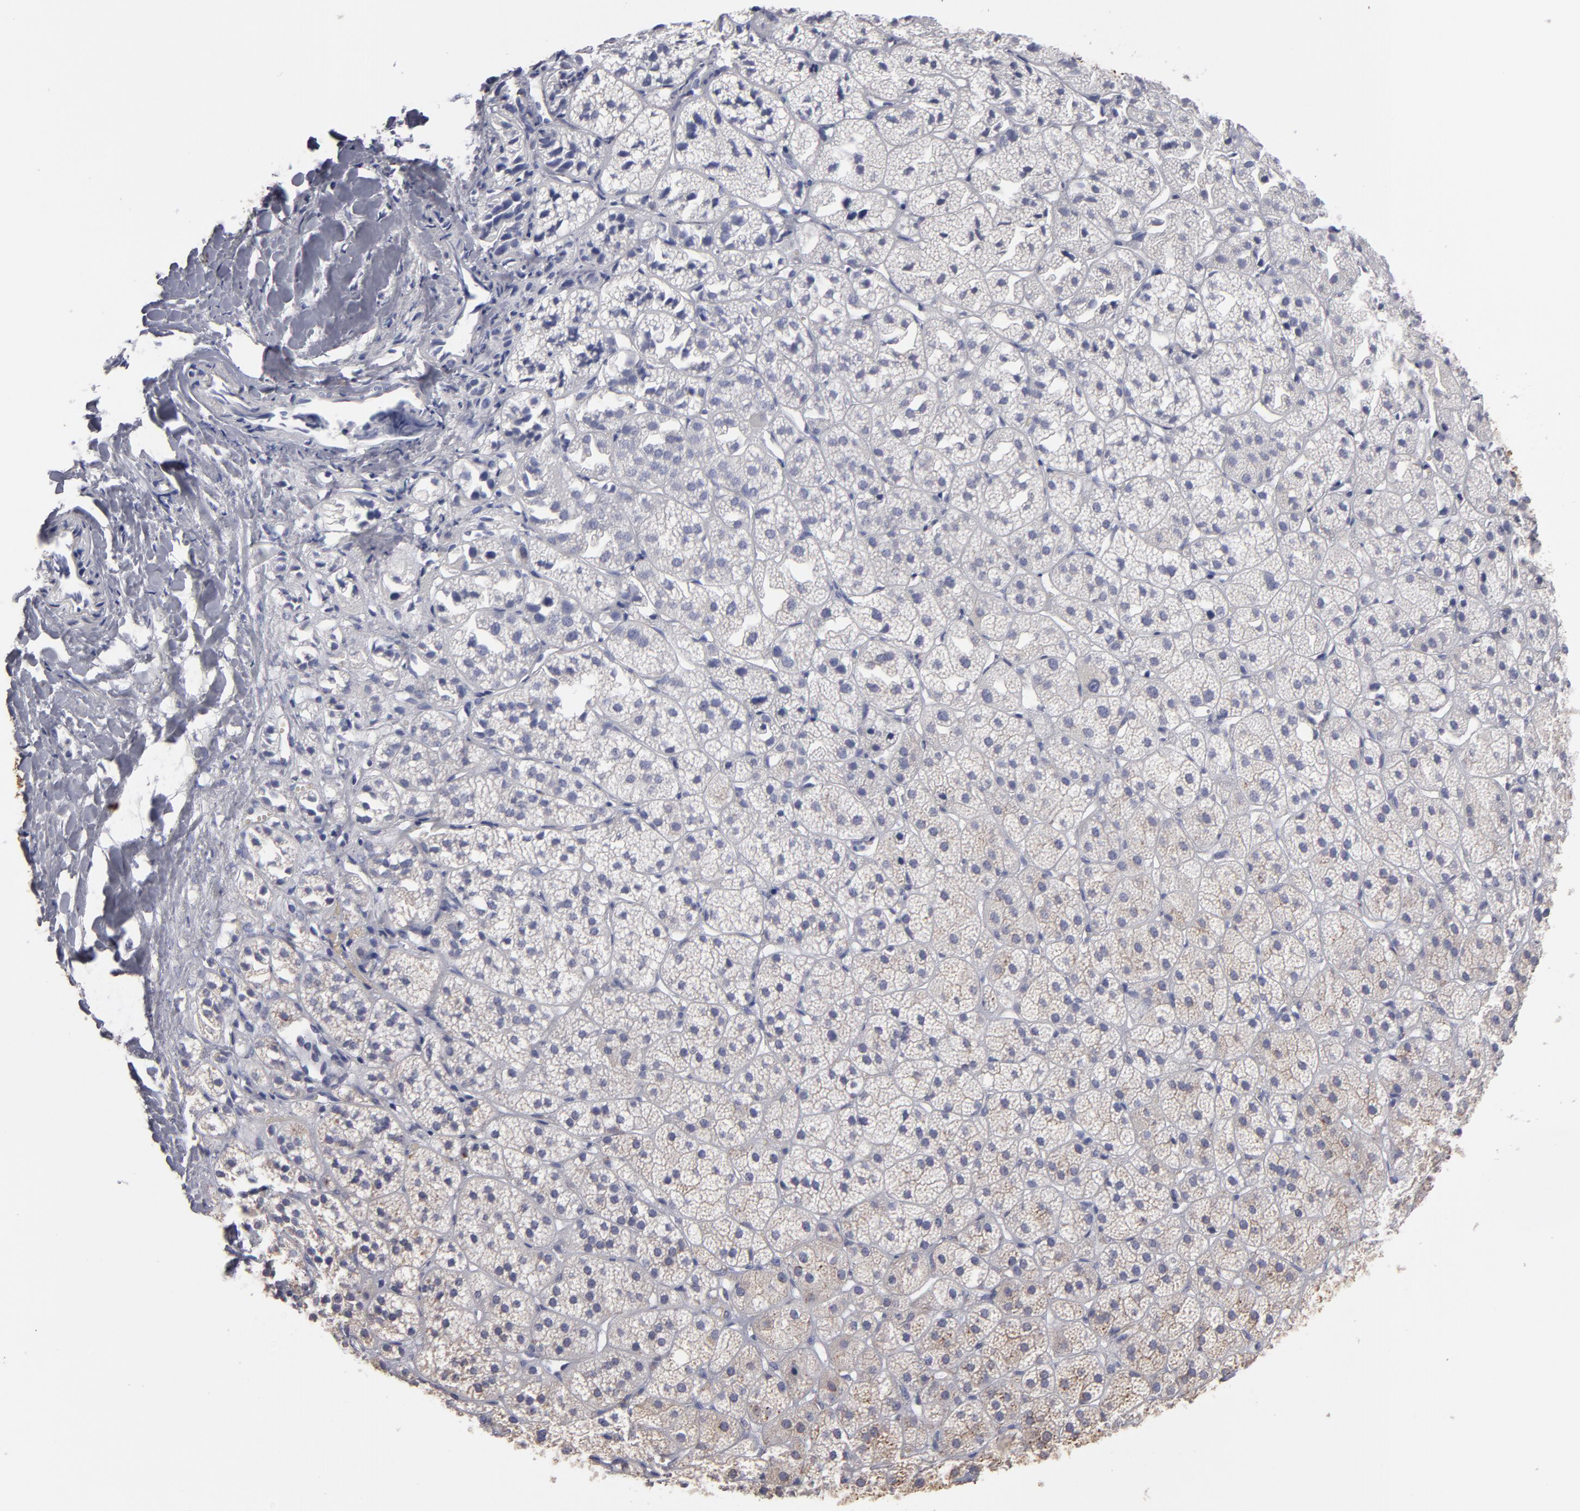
{"staining": {"intensity": "moderate", "quantity": ">75%", "location": "cytoplasmic/membranous"}, "tissue": "adrenal gland", "cell_type": "Glandular cells", "image_type": "normal", "snomed": [{"axis": "morphology", "description": "Normal tissue, NOS"}, {"axis": "topography", "description": "Adrenal gland"}], "caption": "Immunohistochemistry (IHC) histopathology image of normal human adrenal gland stained for a protein (brown), which shows medium levels of moderate cytoplasmic/membranous expression in about >75% of glandular cells.", "gene": "SND1", "patient": {"sex": "female", "age": 71}}